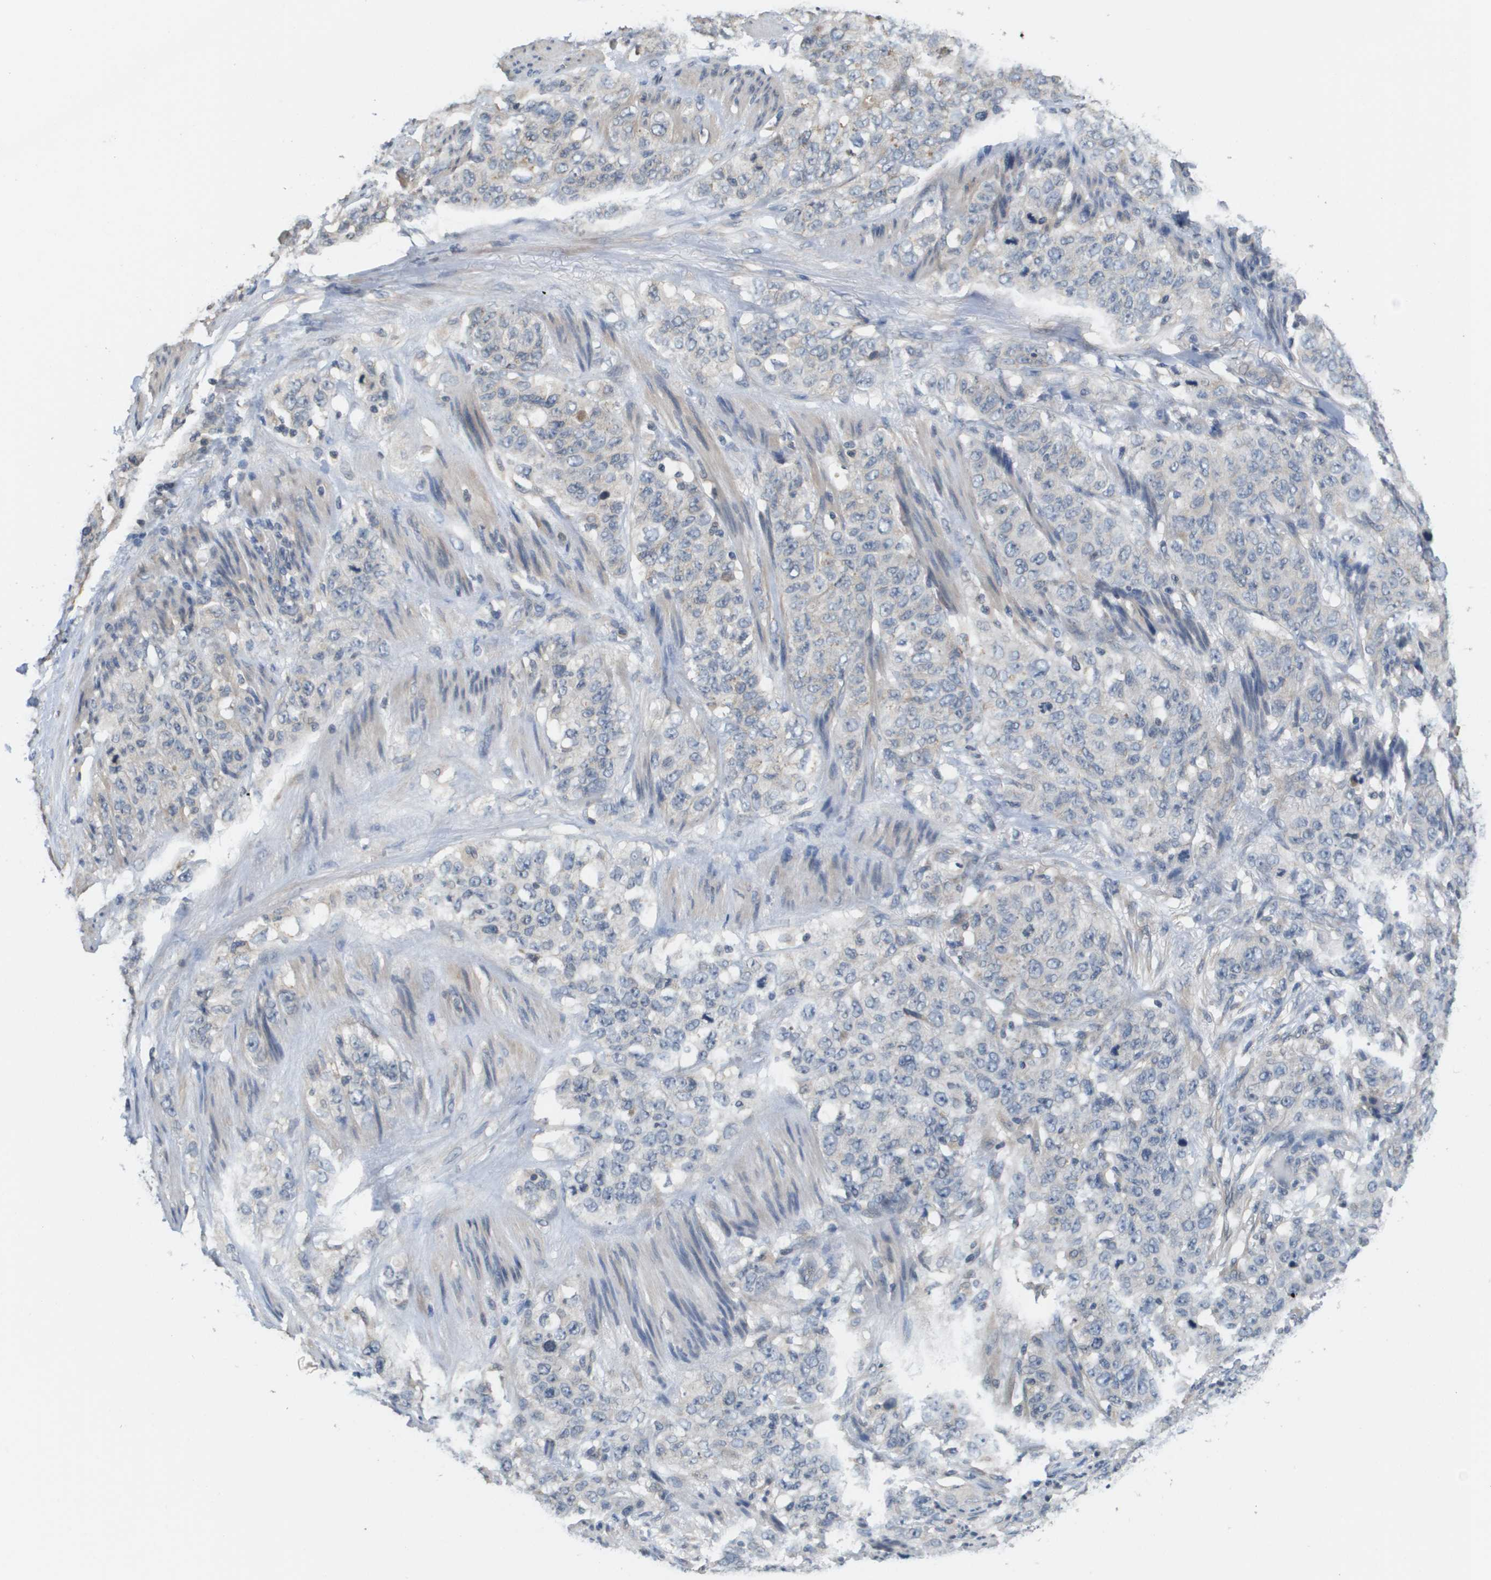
{"staining": {"intensity": "negative", "quantity": "none", "location": "none"}, "tissue": "stomach cancer", "cell_type": "Tumor cells", "image_type": "cancer", "snomed": [{"axis": "morphology", "description": "Adenocarcinoma, NOS"}, {"axis": "topography", "description": "Stomach"}], "caption": "This micrograph is of adenocarcinoma (stomach) stained with IHC to label a protein in brown with the nuclei are counter-stained blue. There is no expression in tumor cells.", "gene": "CAPN11", "patient": {"sex": "male", "age": 48}}